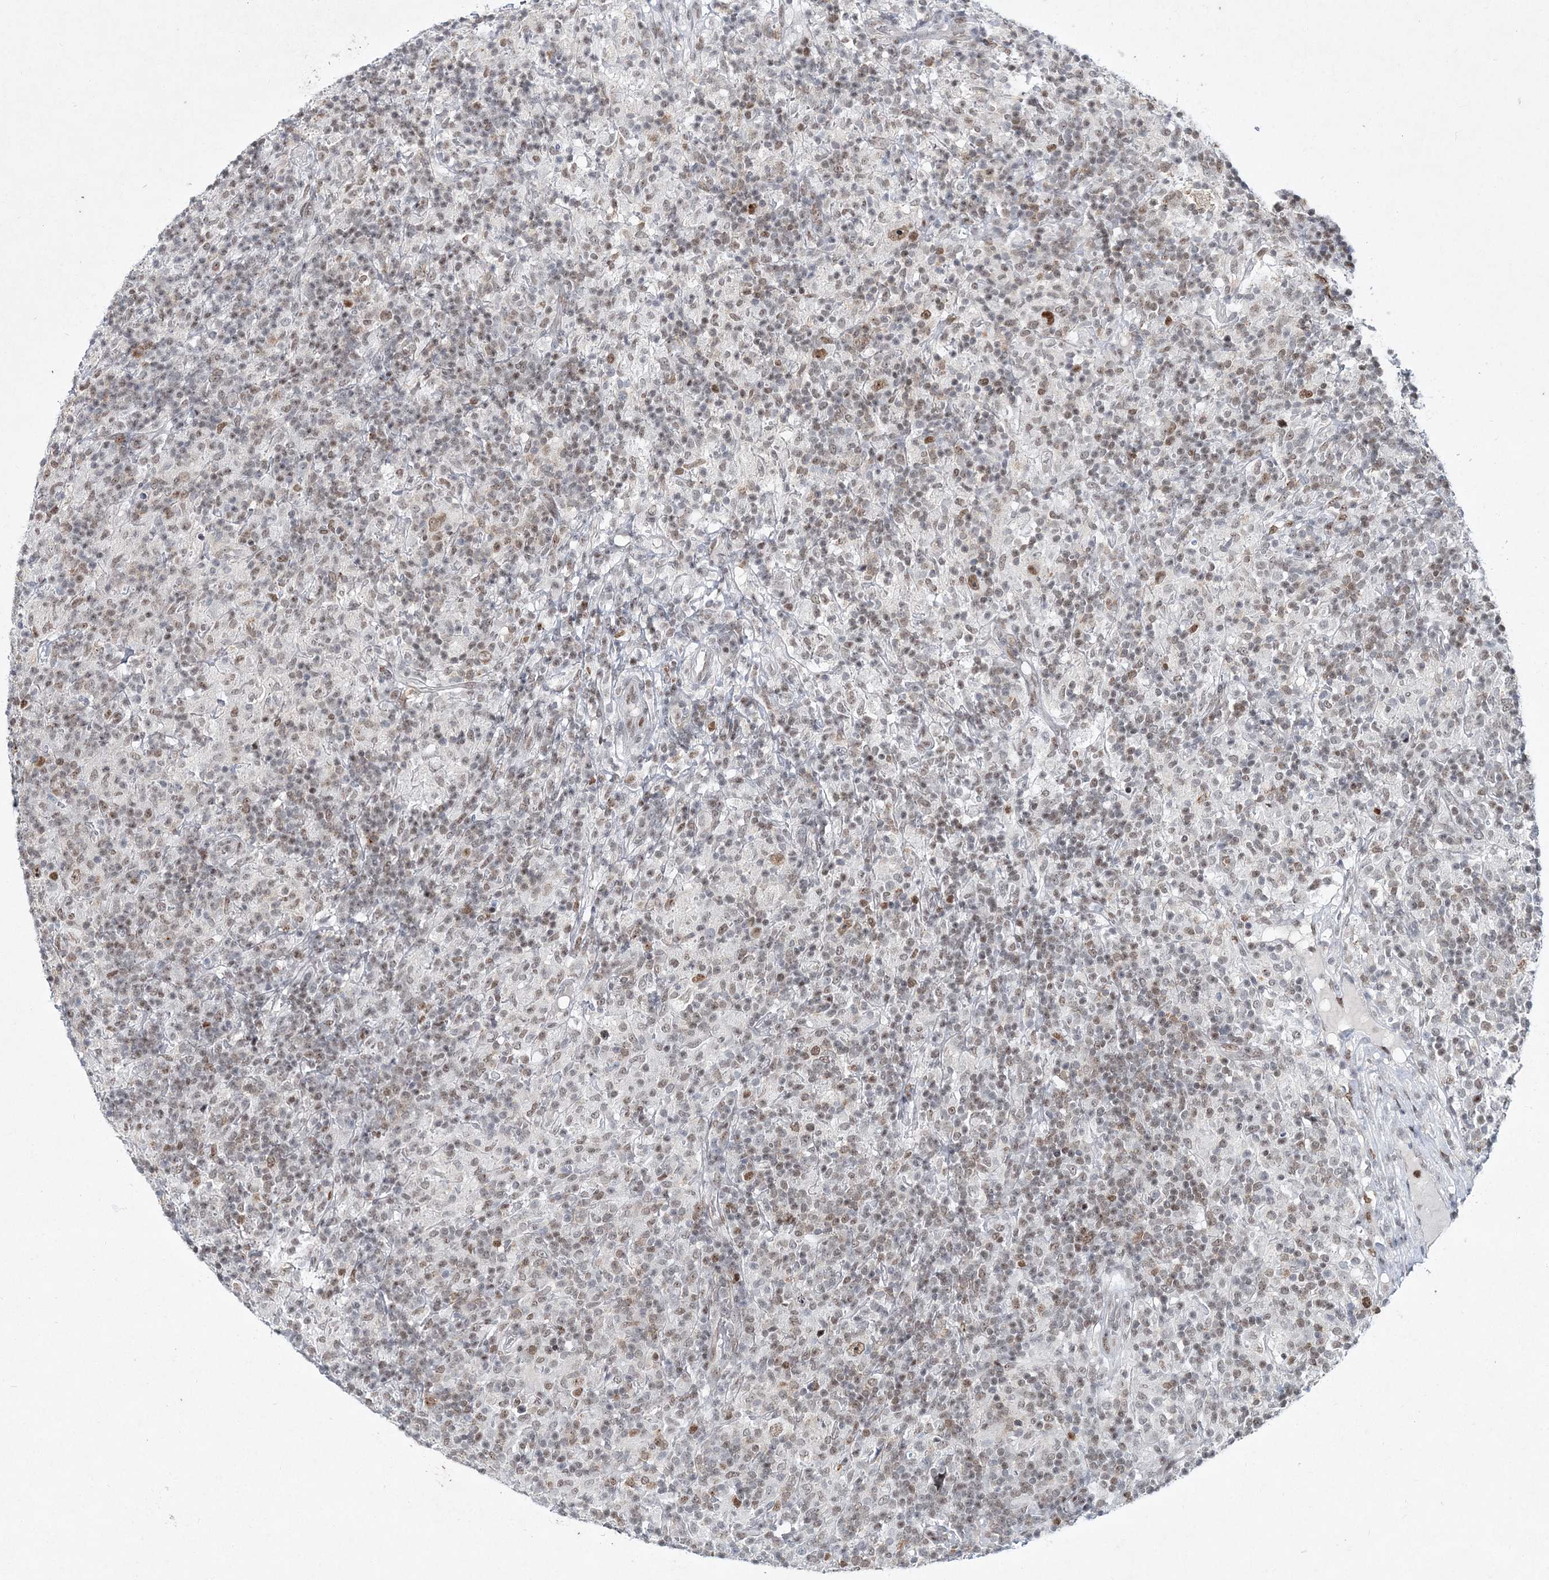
{"staining": {"intensity": "moderate", "quantity": ">75%", "location": "nuclear"}, "tissue": "lymphoma", "cell_type": "Tumor cells", "image_type": "cancer", "snomed": [{"axis": "morphology", "description": "Hodgkin's disease, NOS"}, {"axis": "topography", "description": "Lymph node"}], "caption": "Tumor cells reveal medium levels of moderate nuclear expression in about >75% of cells in human Hodgkin's disease. Nuclei are stained in blue.", "gene": "LRRFIP2", "patient": {"sex": "male", "age": 70}}